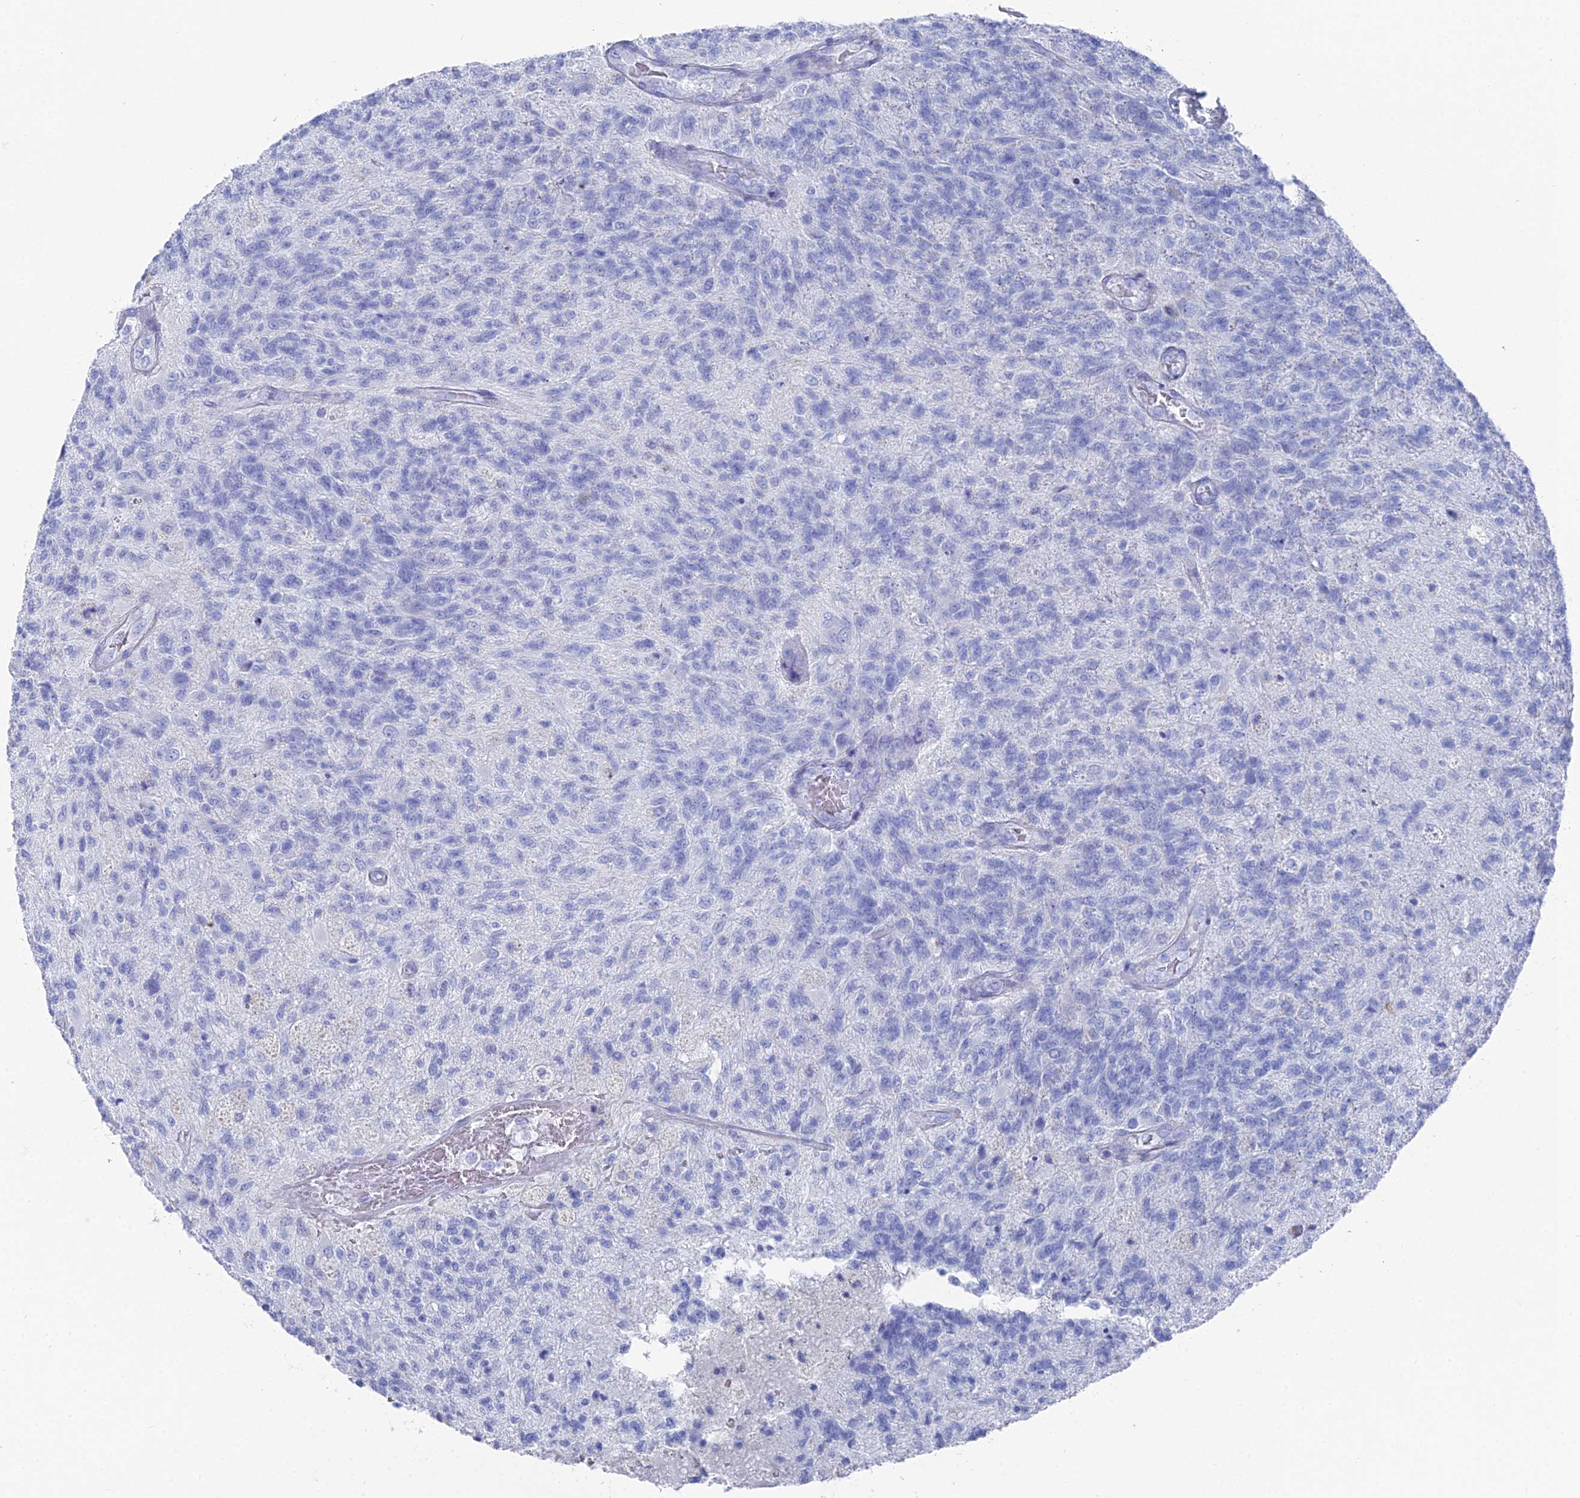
{"staining": {"intensity": "negative", "quantity": "none", "location": "none"}, "tissue": "glioma", "cell_type": "Tumor cells", "image_type": "cancer", "snomed": [{"axis": "morphology", "description": "Glioma, malignant, High grade"}, {"axis": "topography", "description": "Brain"}], "caption": "High power microscopy photomicrograph of an immunohistochemistry histopathology image of glioma, revealing no significant expression in tumor cells.", "gene": "ENPP3", "patient": {"sex": "male", "age": 56}}